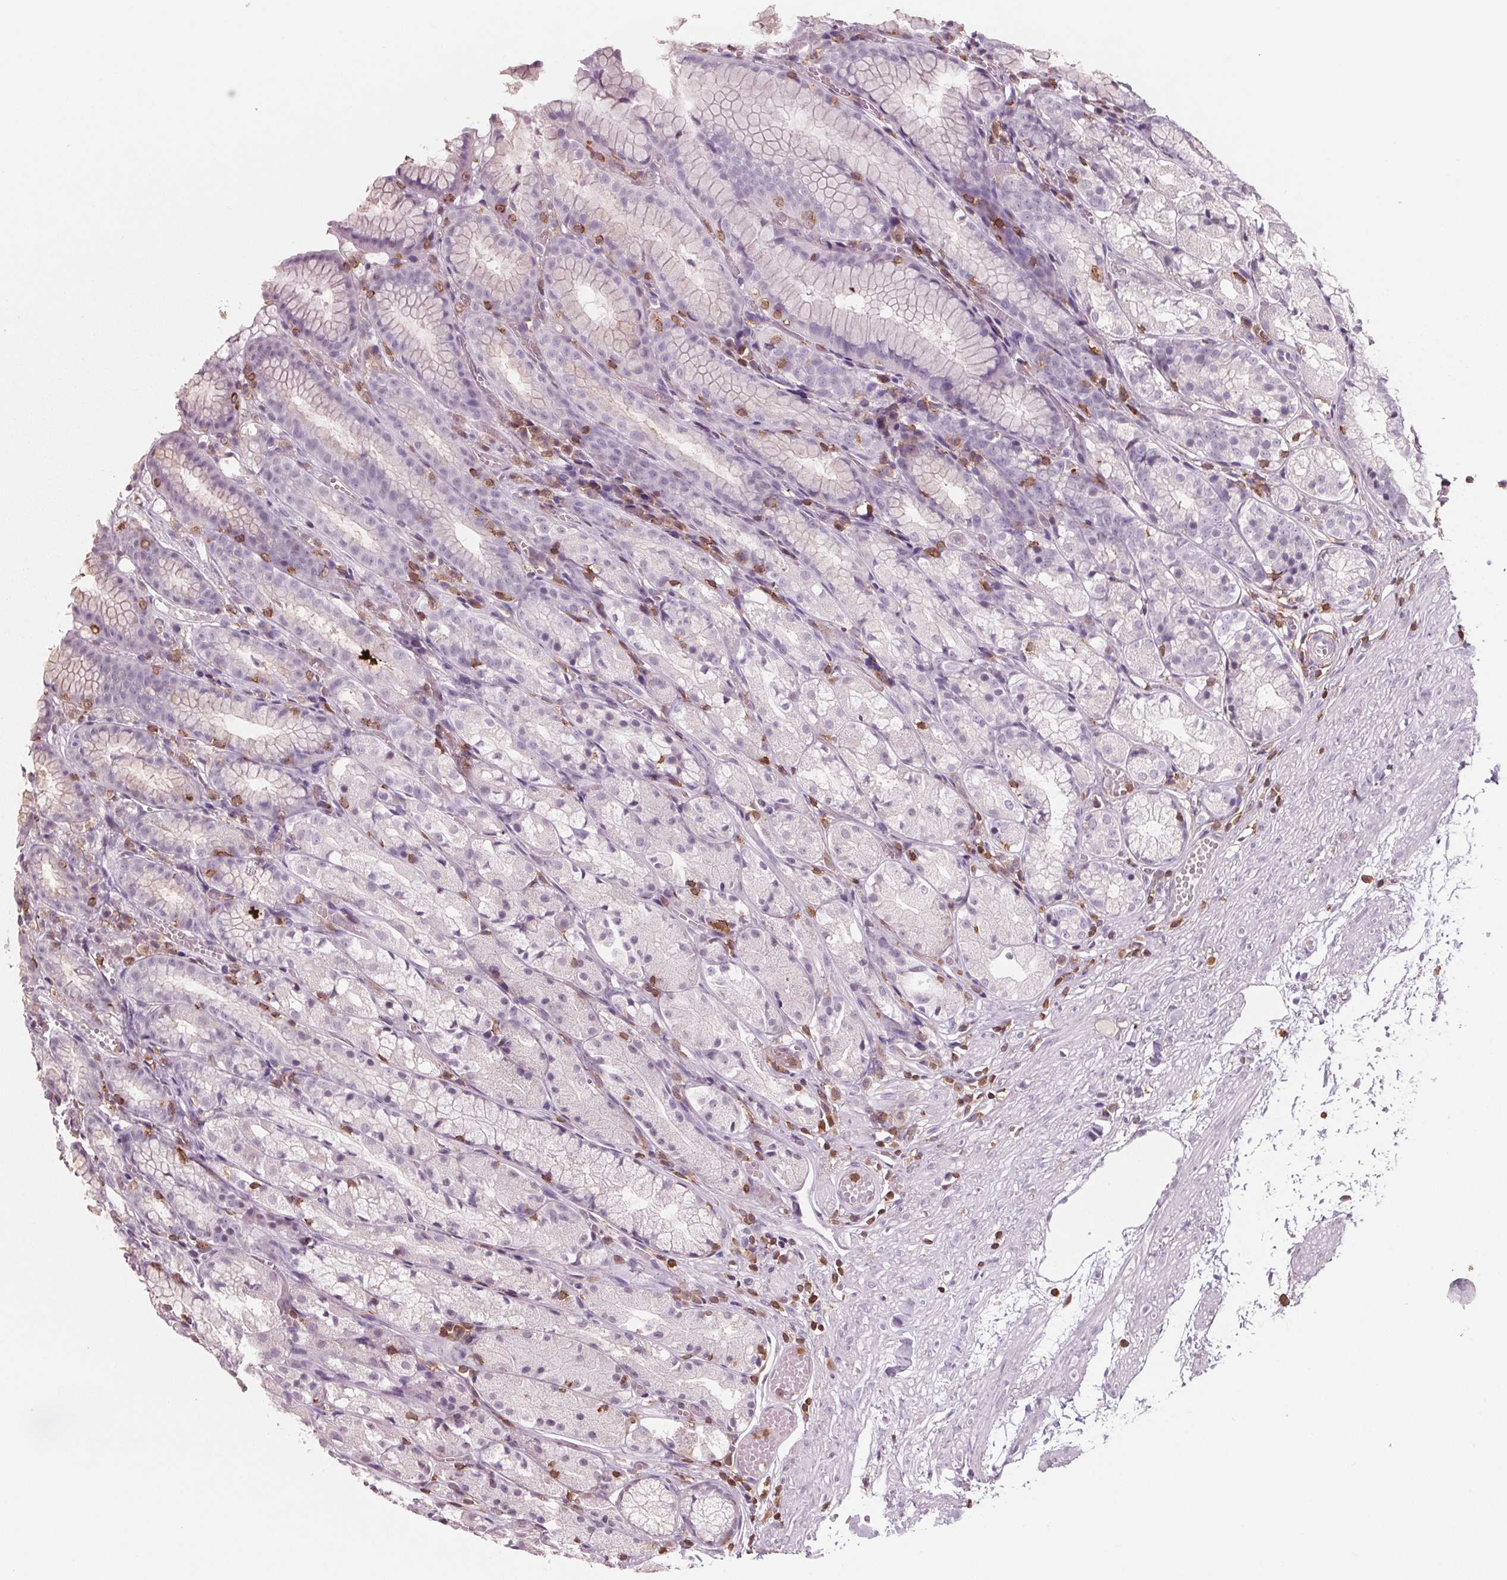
{"staining": {"intensity": "negative", "quantity": "none", "location": "none"}, "tissue": "stomach", "cell_type": "Glandular cells", "image_type": "normal", "snomed": [{"axis": "morphology", "description": "Normal tissue, NOS"}, {"axis": "topography", "description": "Stomach"}], "caption": "Glandular cells show no significant protein positivity in unremarkable stomach.", "gene": "ARHGAP25", "patient": {"sex": "male", "age": 70}}